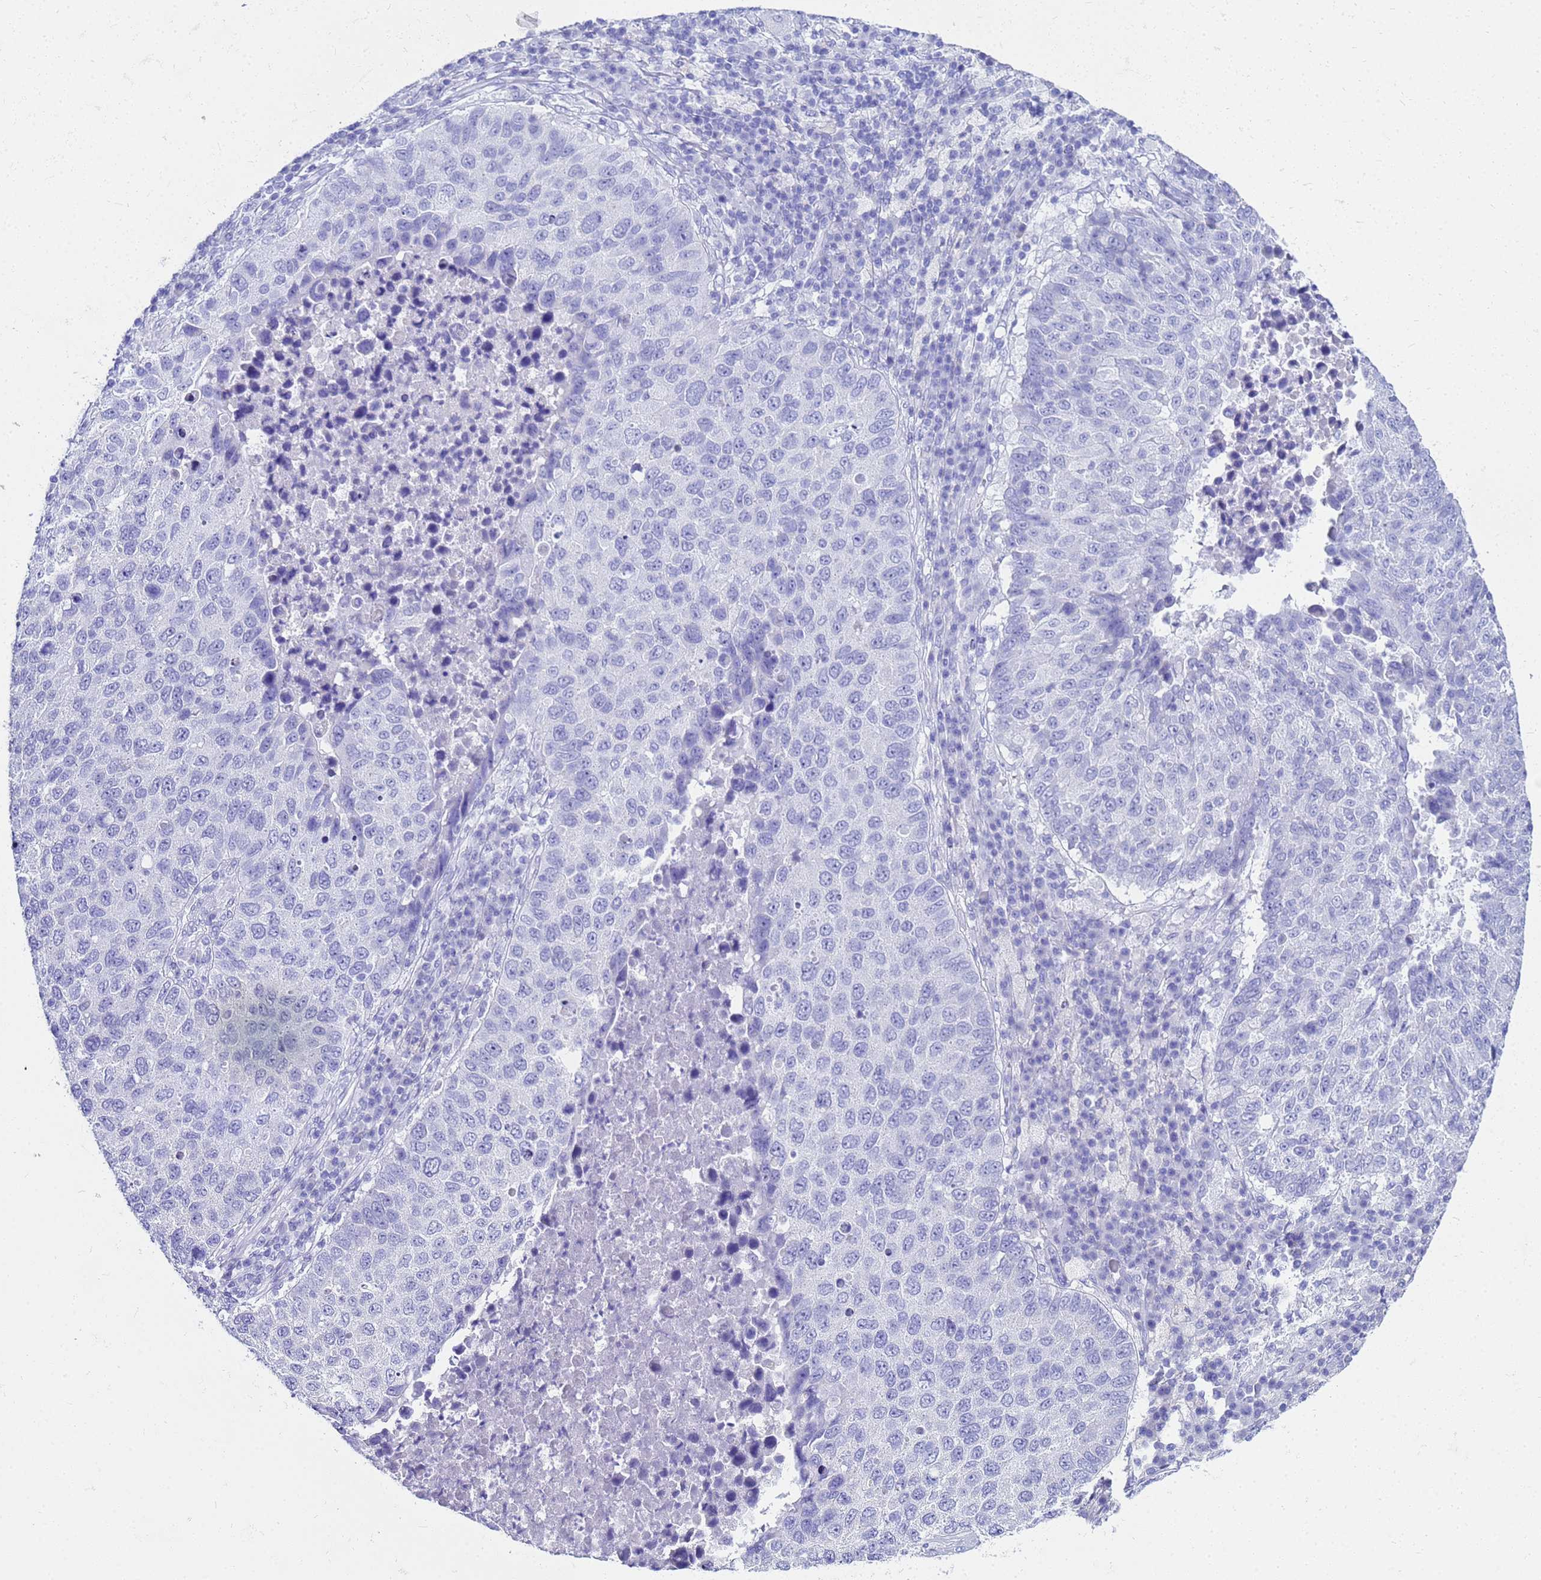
{"staining": {"intensity": "negative", "quantity": "none", "location": "none"}, "tissue": "lung cancer", "cell_type": "Tumor cells", "image_type": "cancer", "snomed": [{"axis": "morphology", "description": "Squamous cell carcinoma, NOS"}, {"axis": "topography", "description": "Lung"}], "caption": "There is no significant expression in tumor cells of lung cancer (squamous cell carcinoma).", "gene": "CKB", "patient": {"sex": "male", "age": 73}}